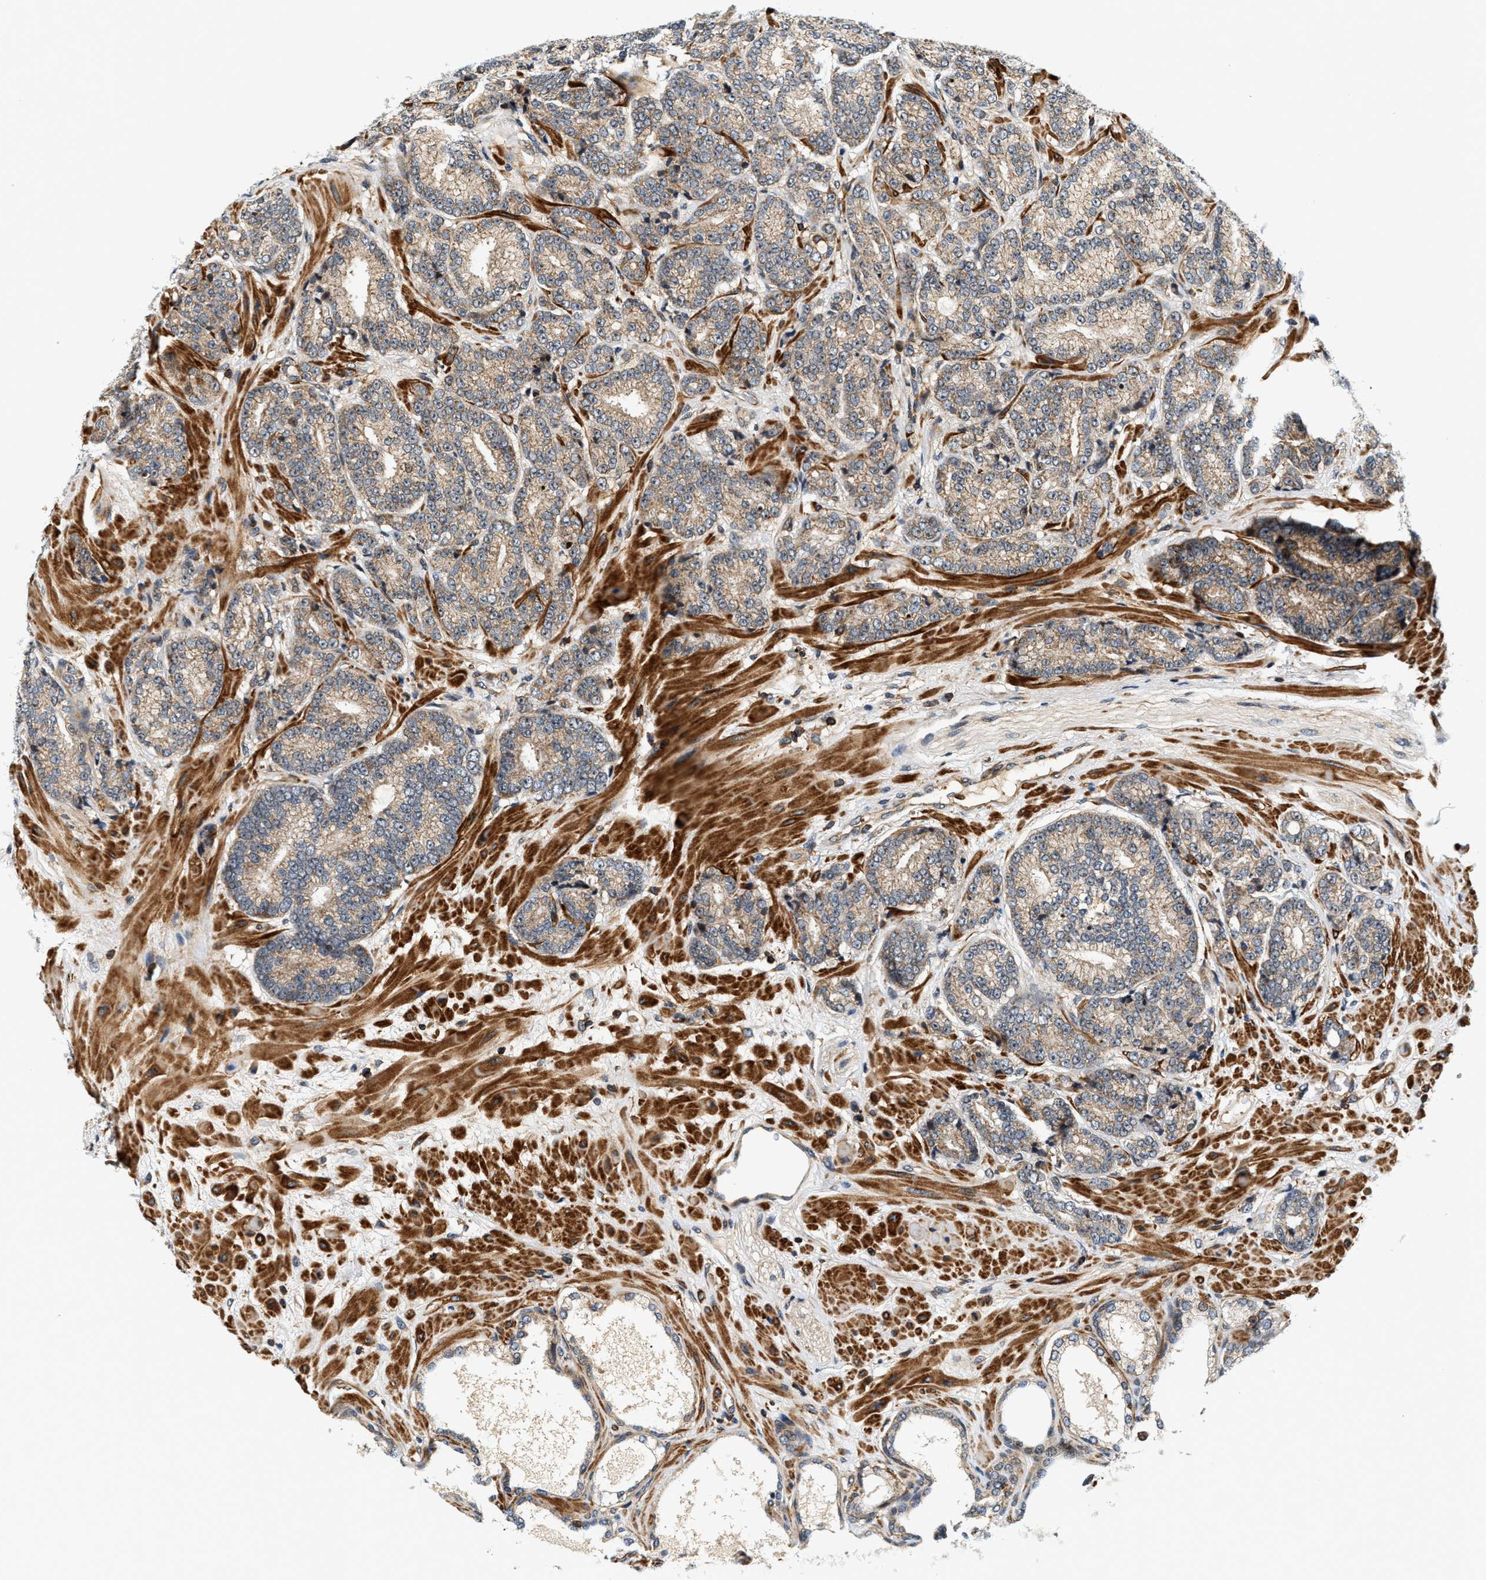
{"staining": {"intensity": "weak", "quantity": ">75%", "location": "cytoplasmic/membranous"}, "tissue": "prostate cancer", "cell_type": "Tumor cells", "image_type": "cancer", "snomed": [{"axis": "morphology", "description": "Adenocarcinoma, High grade"}, {"axis": "topography", "description": "Prostate"}], "caption": "This image reveals immunohistochemistry staining of human adenocarcinoma (high-grade) (prostate), with low weak cytoplasmic/membranous expression in approximately >75% of tumor cells.", "gene": "SAMD9", "patient": {"sex": "male", "age": 61}}